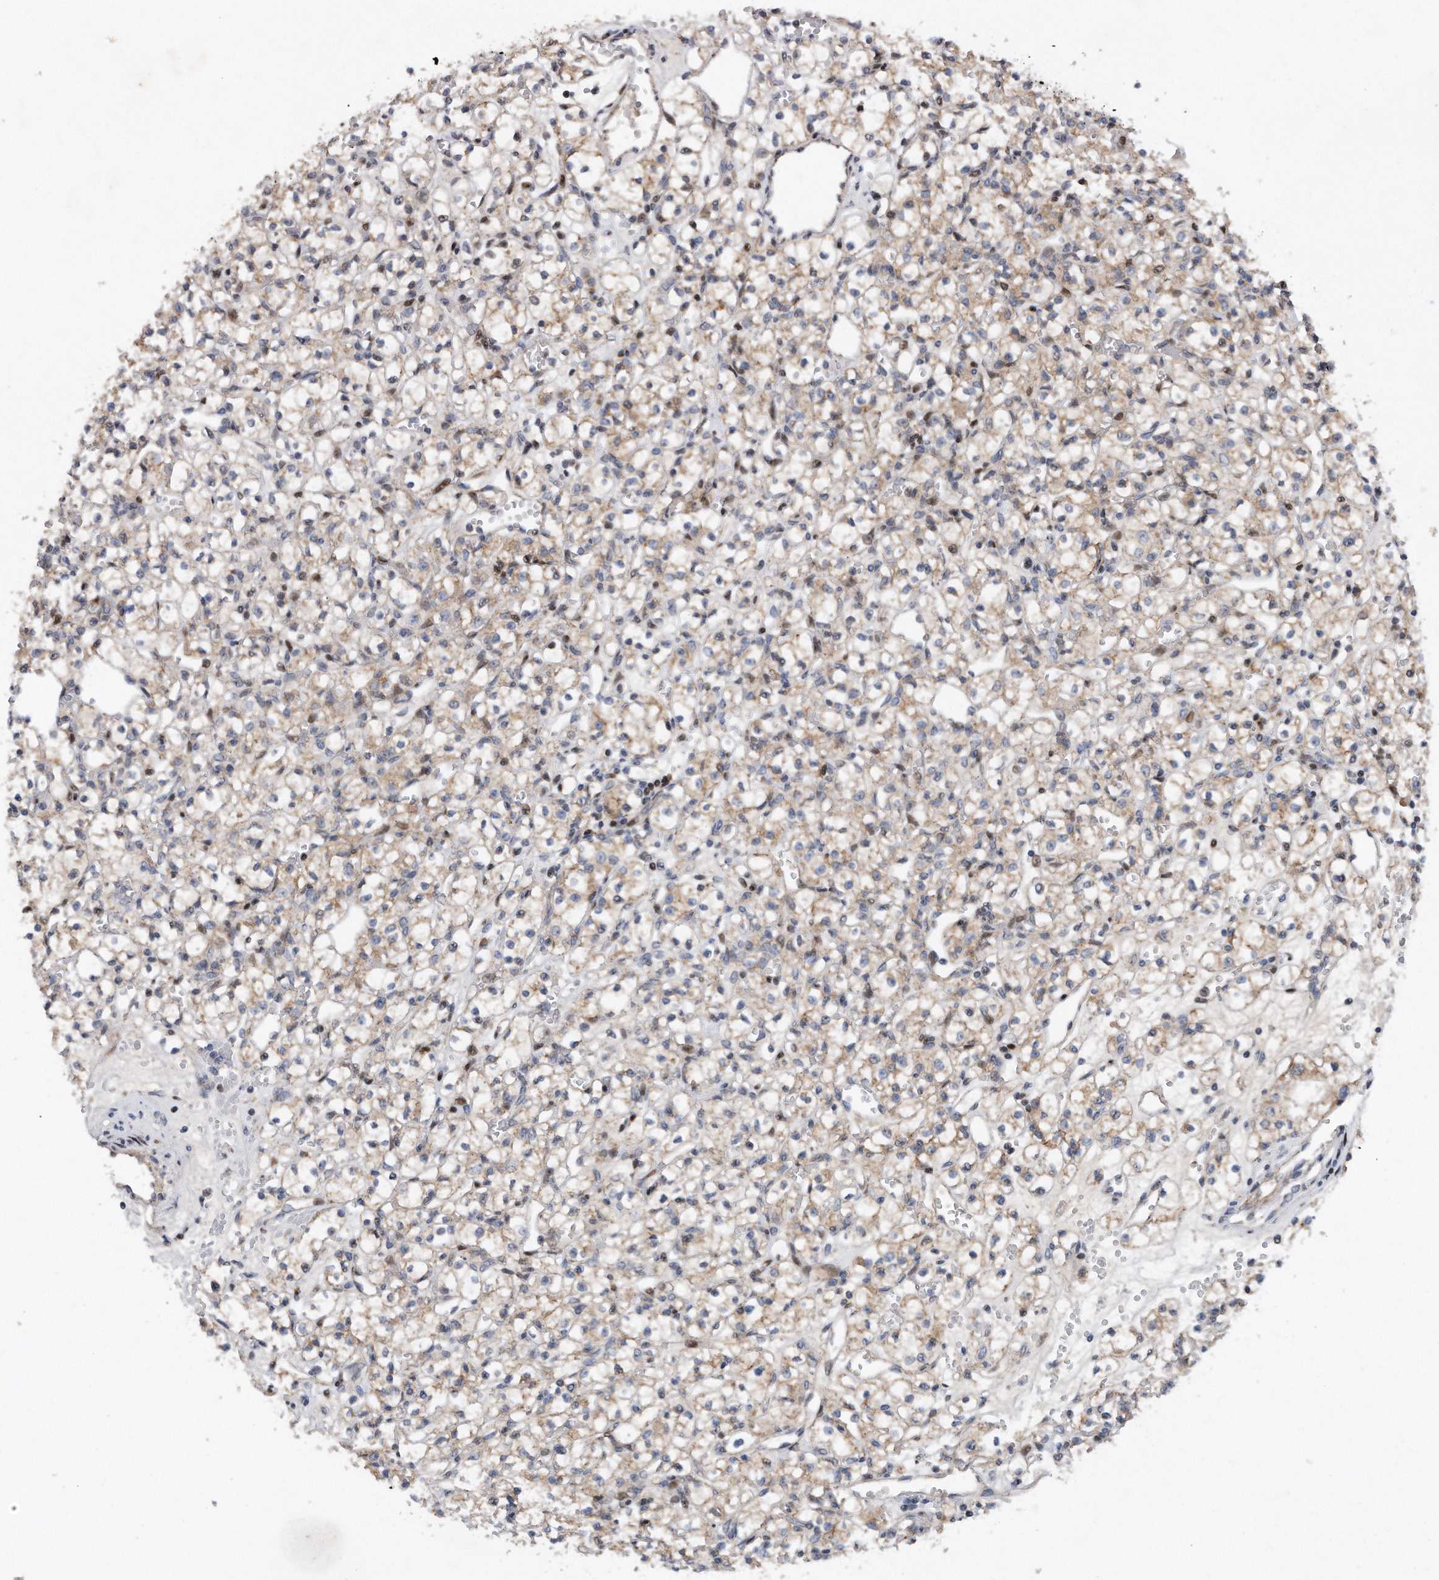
{"staining": {"intensity": "negative", "quantity": "none", "location": "none"}, "tissue": "renal cancer", "cell_type": "Tumor cells", "image_type": "cancer", "snomed": [{"axis": "morphology", "description": "Adenocarcinoma, NOS"}, {"axis": "topography", "description": "Kidney"}], "caption": "Tumor cells are negative for brown protein staining in renal cancer (adenocarcinoma).", "gene": "CDH12", "patient": {"sex": "female", "age": 59}}